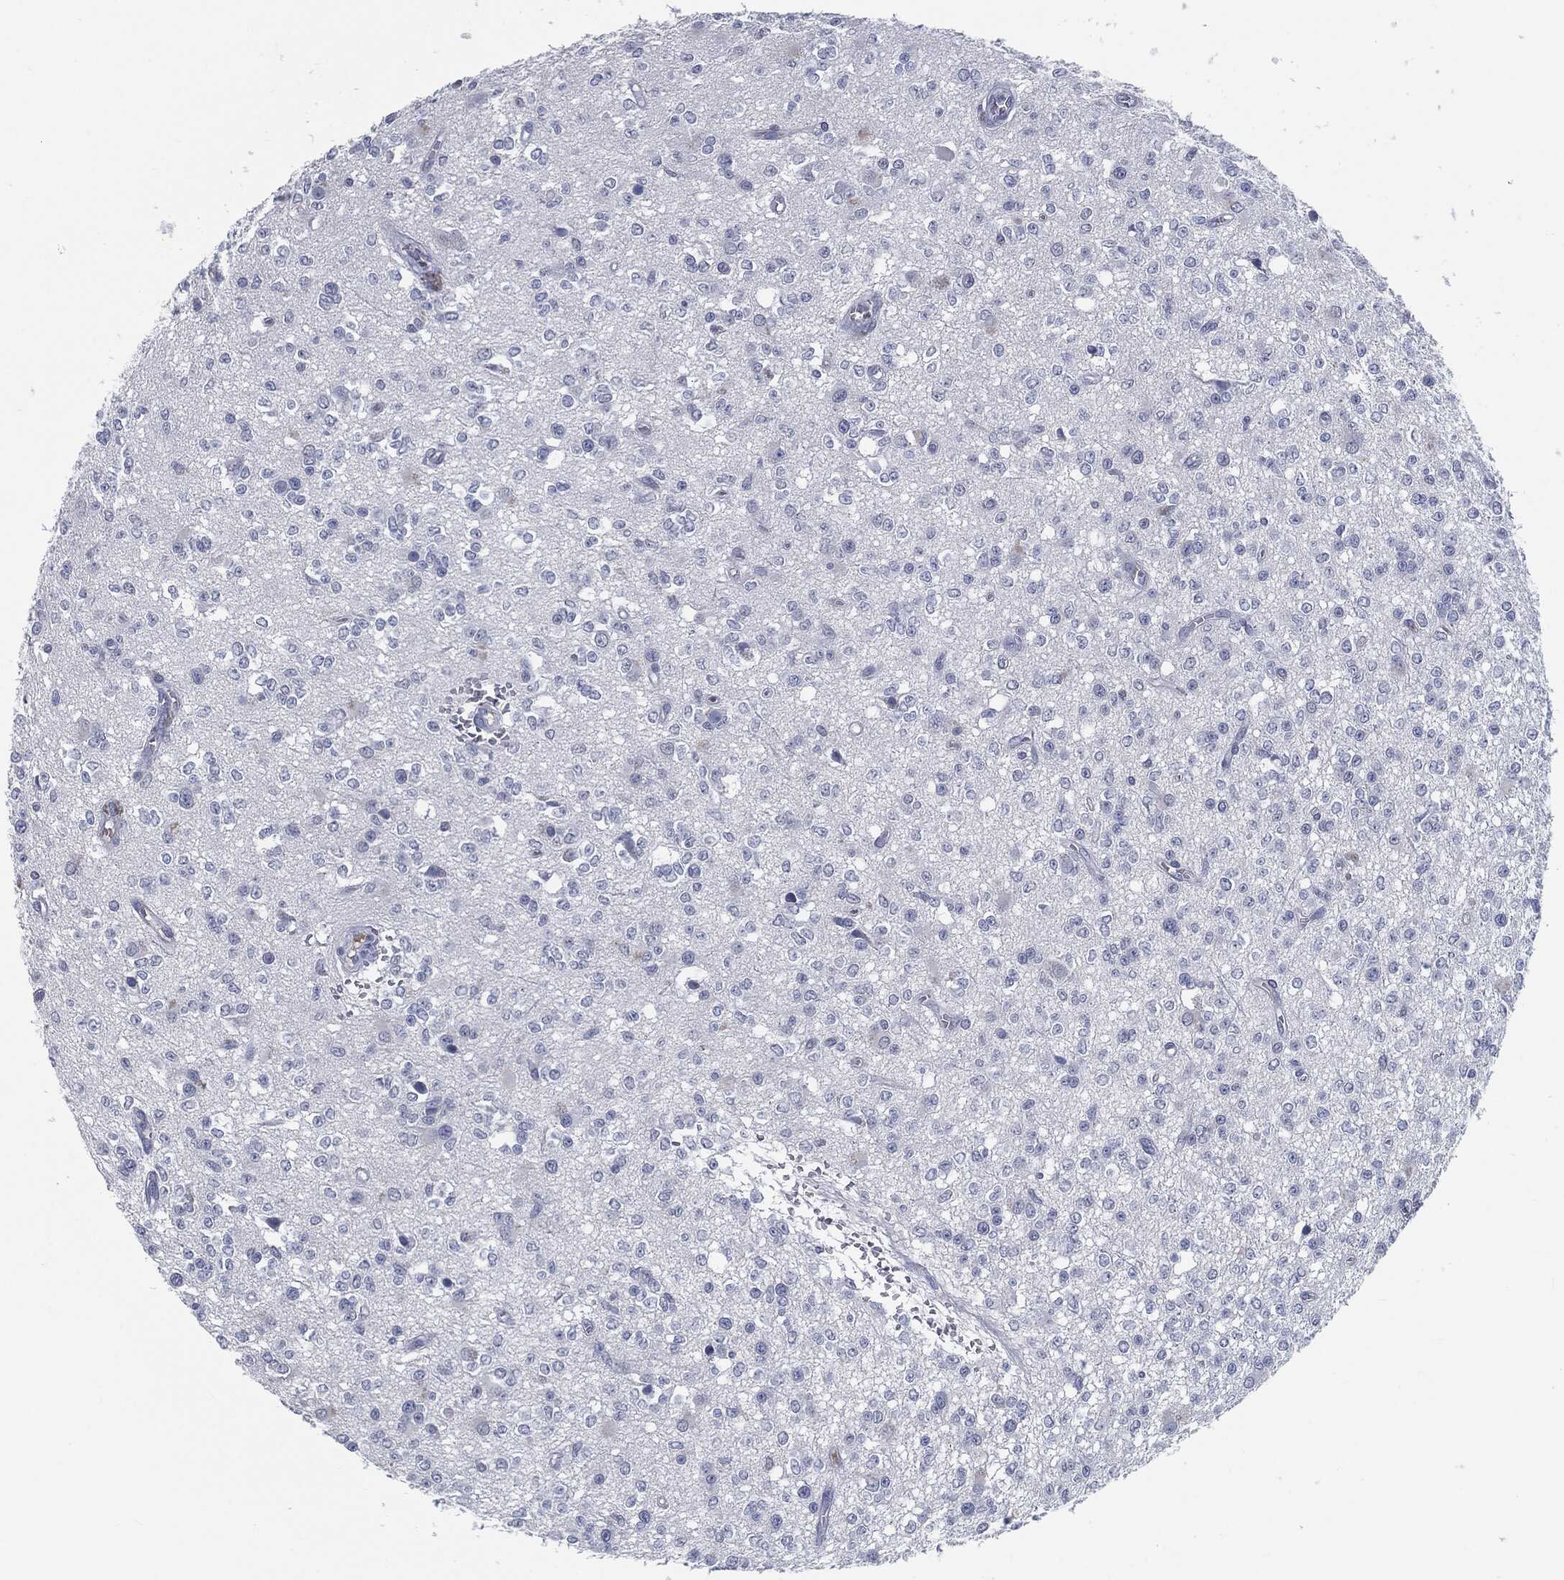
{"staining": {"intensity": "negative", "quantity": "none", "location": "none"}, "tissue": "glioma", "cell_type": "Tumor cells", "image_type": "cancer", "snomed": [{"axis": "morphology", "description": "Glioma, malignant, Low grade"}, {"axis": "topography", "description": "Brain"}], "caption": "Immunohistochemistry of human malignant glioma (low-grade) exhibits no positivity in tumor cells. (Stains: DAB (3,3'-diaminobenzidine) immunohistochemistry (IHC) with hematoxylin counter stain, Microscopy: brightfield microscopy at high magnification).", "gene": "MST1", "patient": {"sex": "female", "age": 45}}